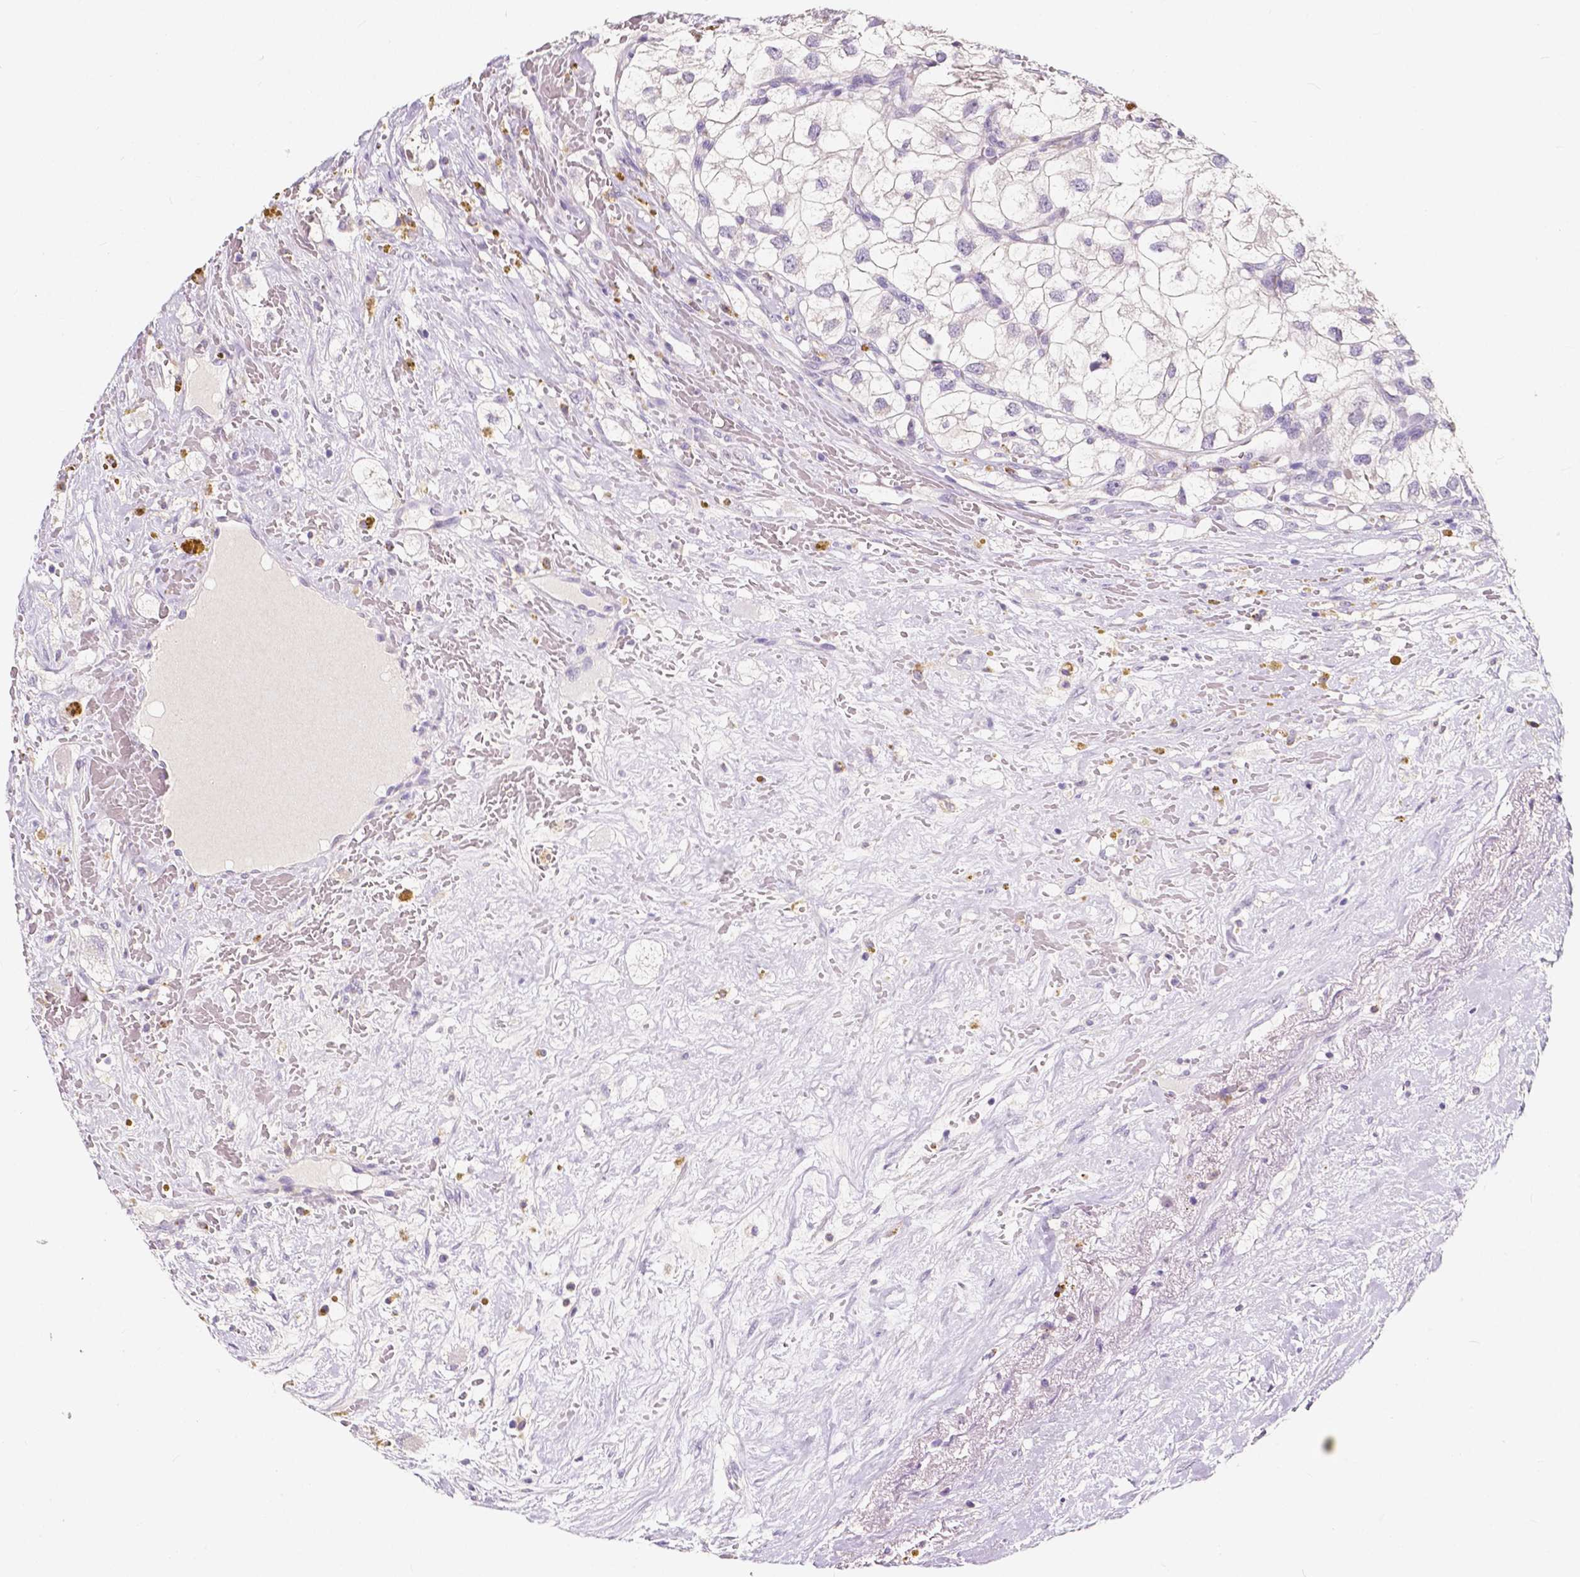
{"staining": {"intensity": "negative", "quantity": "none", "location": "none"}, "tissue": "renal cancer", "cell_type": "Tumor cells", "image_type": "cancer", "snomed": [{"axis": "morphology", "description": "Adenocarcinoma, NOS"}, {"axis": "topography", "description": "Kidney"}], "caption": "Adenocarcinoma (renal) was stained to show a protein in brown. There is no significant expression in tumor cells.", "gene": "ACP5", "patient": {"sex": "male", "age": 59}}